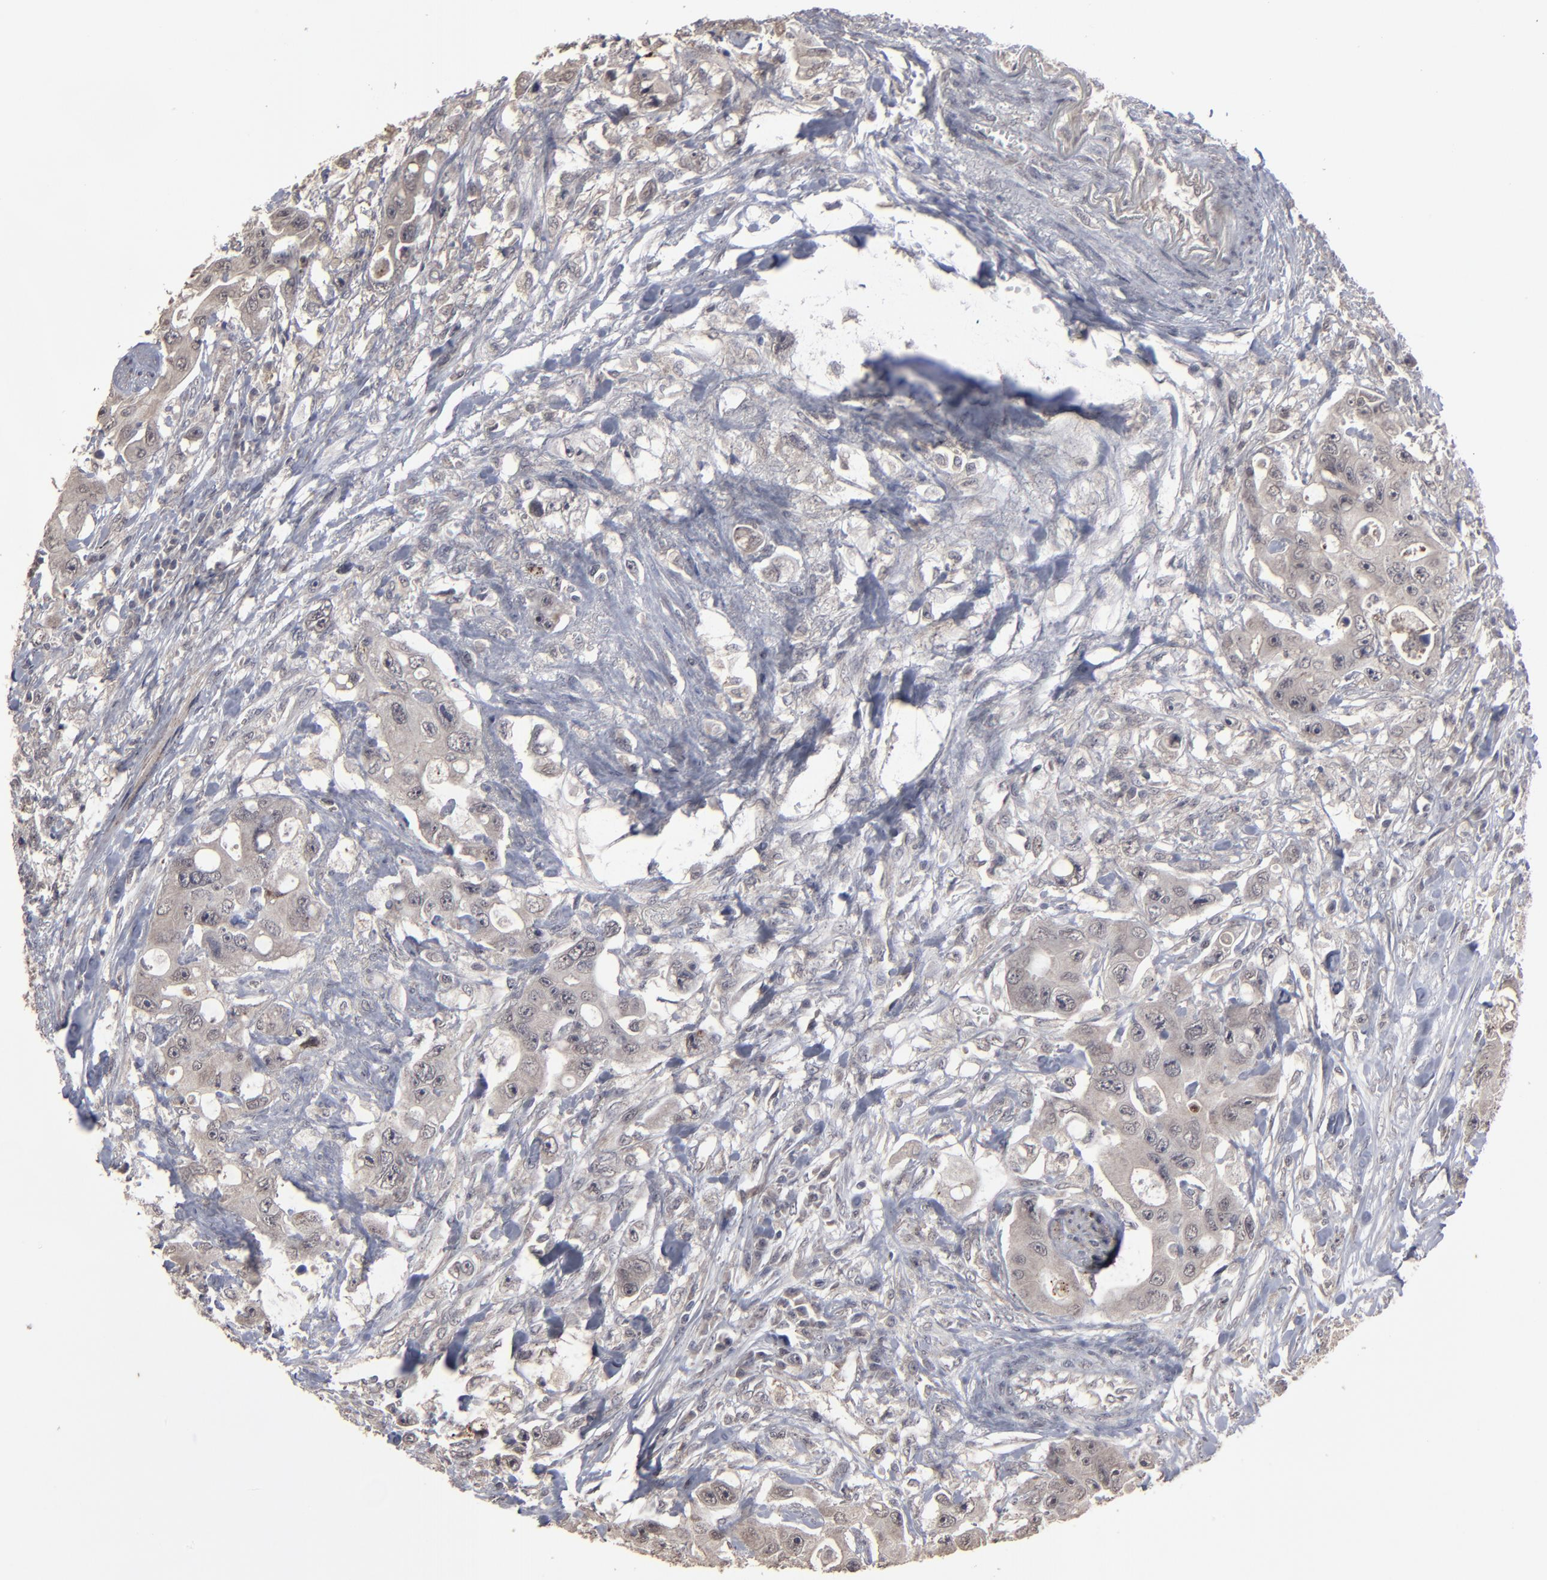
{"staining": {"intensity": "weak", "quantity": ">75%", "location": "cytoplasmic/membranous,nuclear"}, "tissue": "colorectal cancer", "cell_type": "Tumor cells", "image_type": "cancer", "snomed": [{"axis": "morphology", "description": "Adenocarcinoma, NOS"}, {"axis": "topography", "description": "Colon"}], "caption": "Weak cytoplasmic/membranous and nuclear staining is present in about >75% of tumor cells in adenocarcinoma (colorectal). Using DAB (3,3'-diaminobenzidine) (brown) and hematoxylin (blue) stains, captured at high magnification using brightfield microscopy.", "gene": "SLC22A17", "patient": {"sex": "female", "age": 46}}